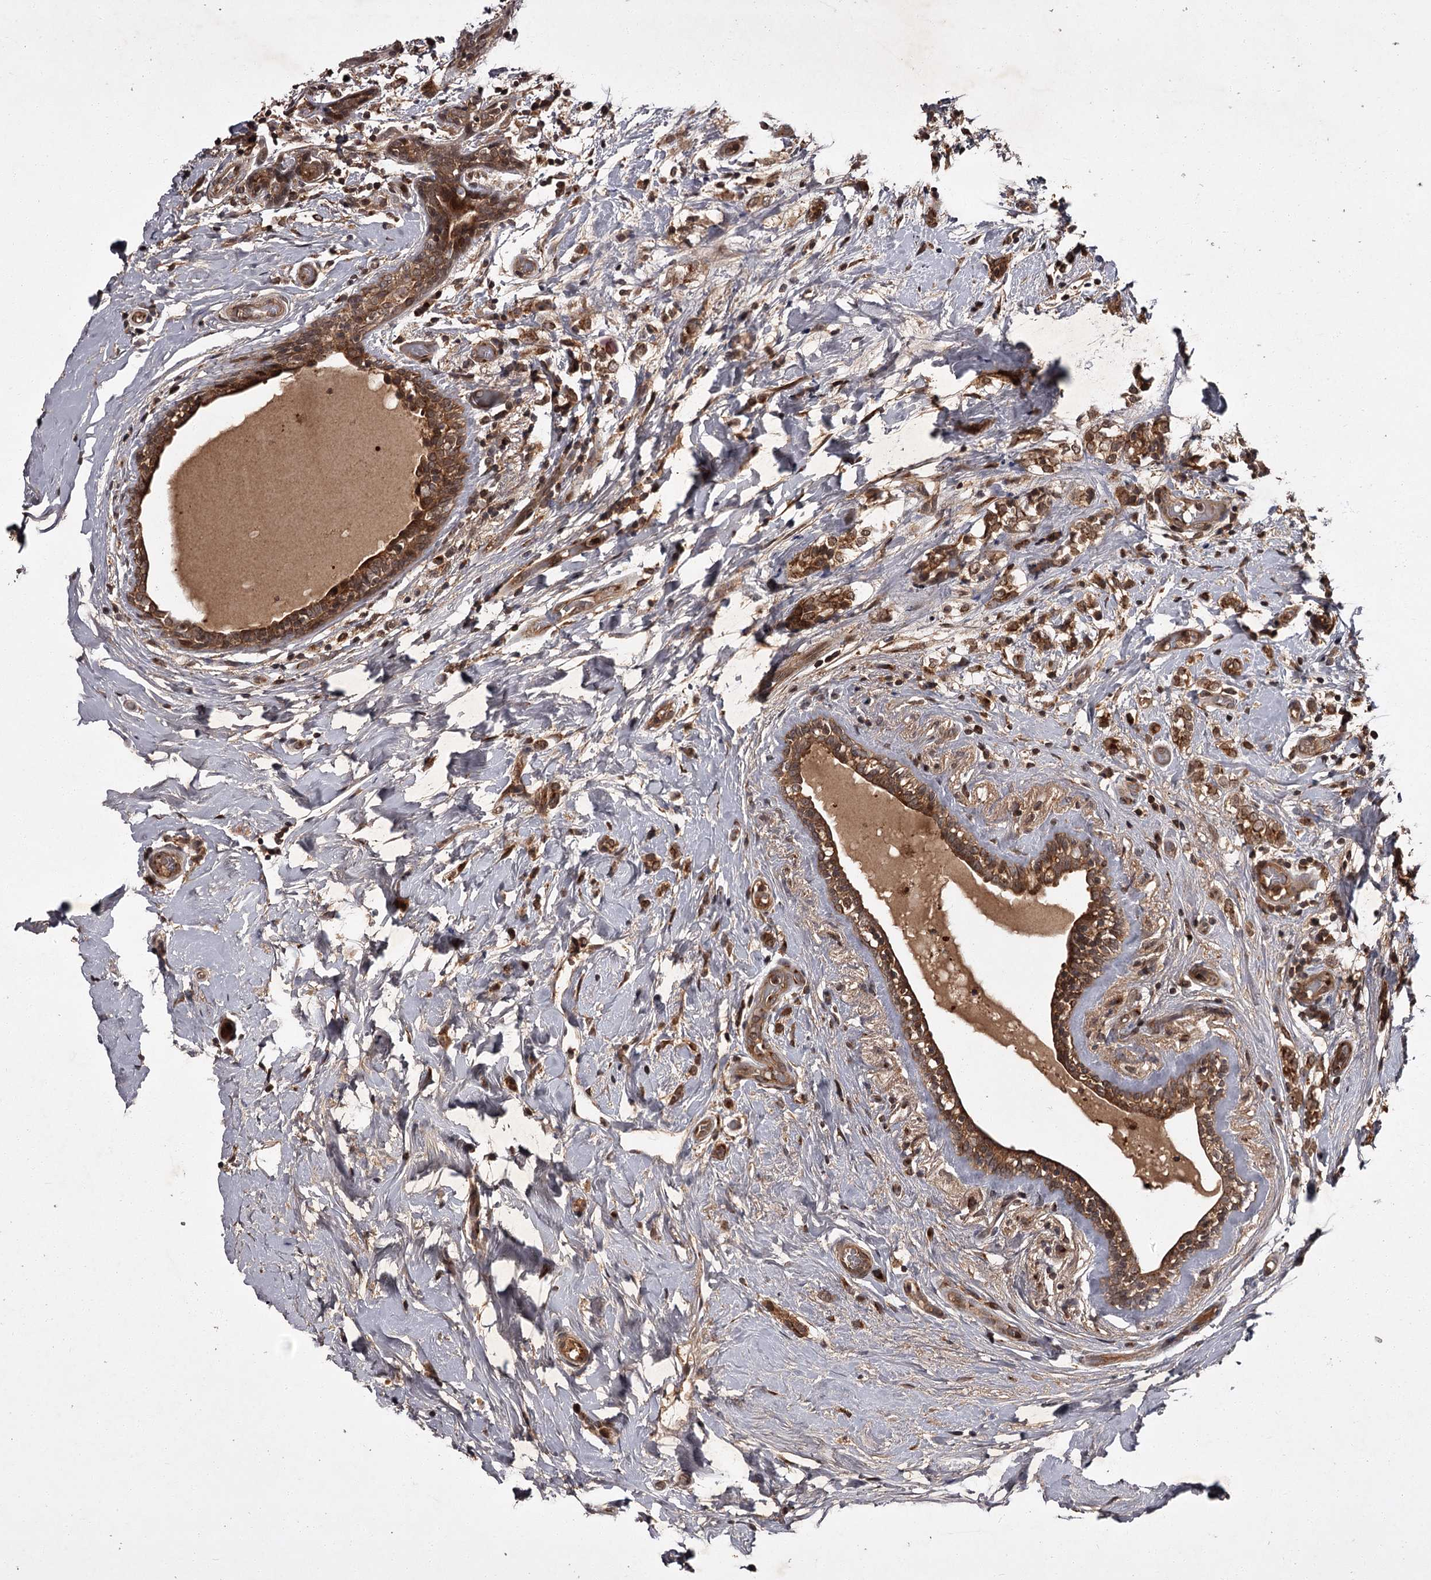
{"staining": {"intensity": "moderate", "quantity": ">75%", "location": "cytoplasmic/membranous"}, "tissue": "breast cancer", "cell_type": "Tumor cells", "image_type": "cancer", "snomed": [{"axis": "morphology", "description": "Normal tissue, NOS"}, {"axis": "morphology", "description": "Lobular carcinoma"}, {"axis": "topography", "description": "Breast"}], "caption": "Breast cancer stained for a protein (brown) demonstrates moderate cytoplasmic/membranous positive expression in about >75% of tumor cells.", "gene": "TBC1D23", "patient": {"sex": "female", "age": 47}}